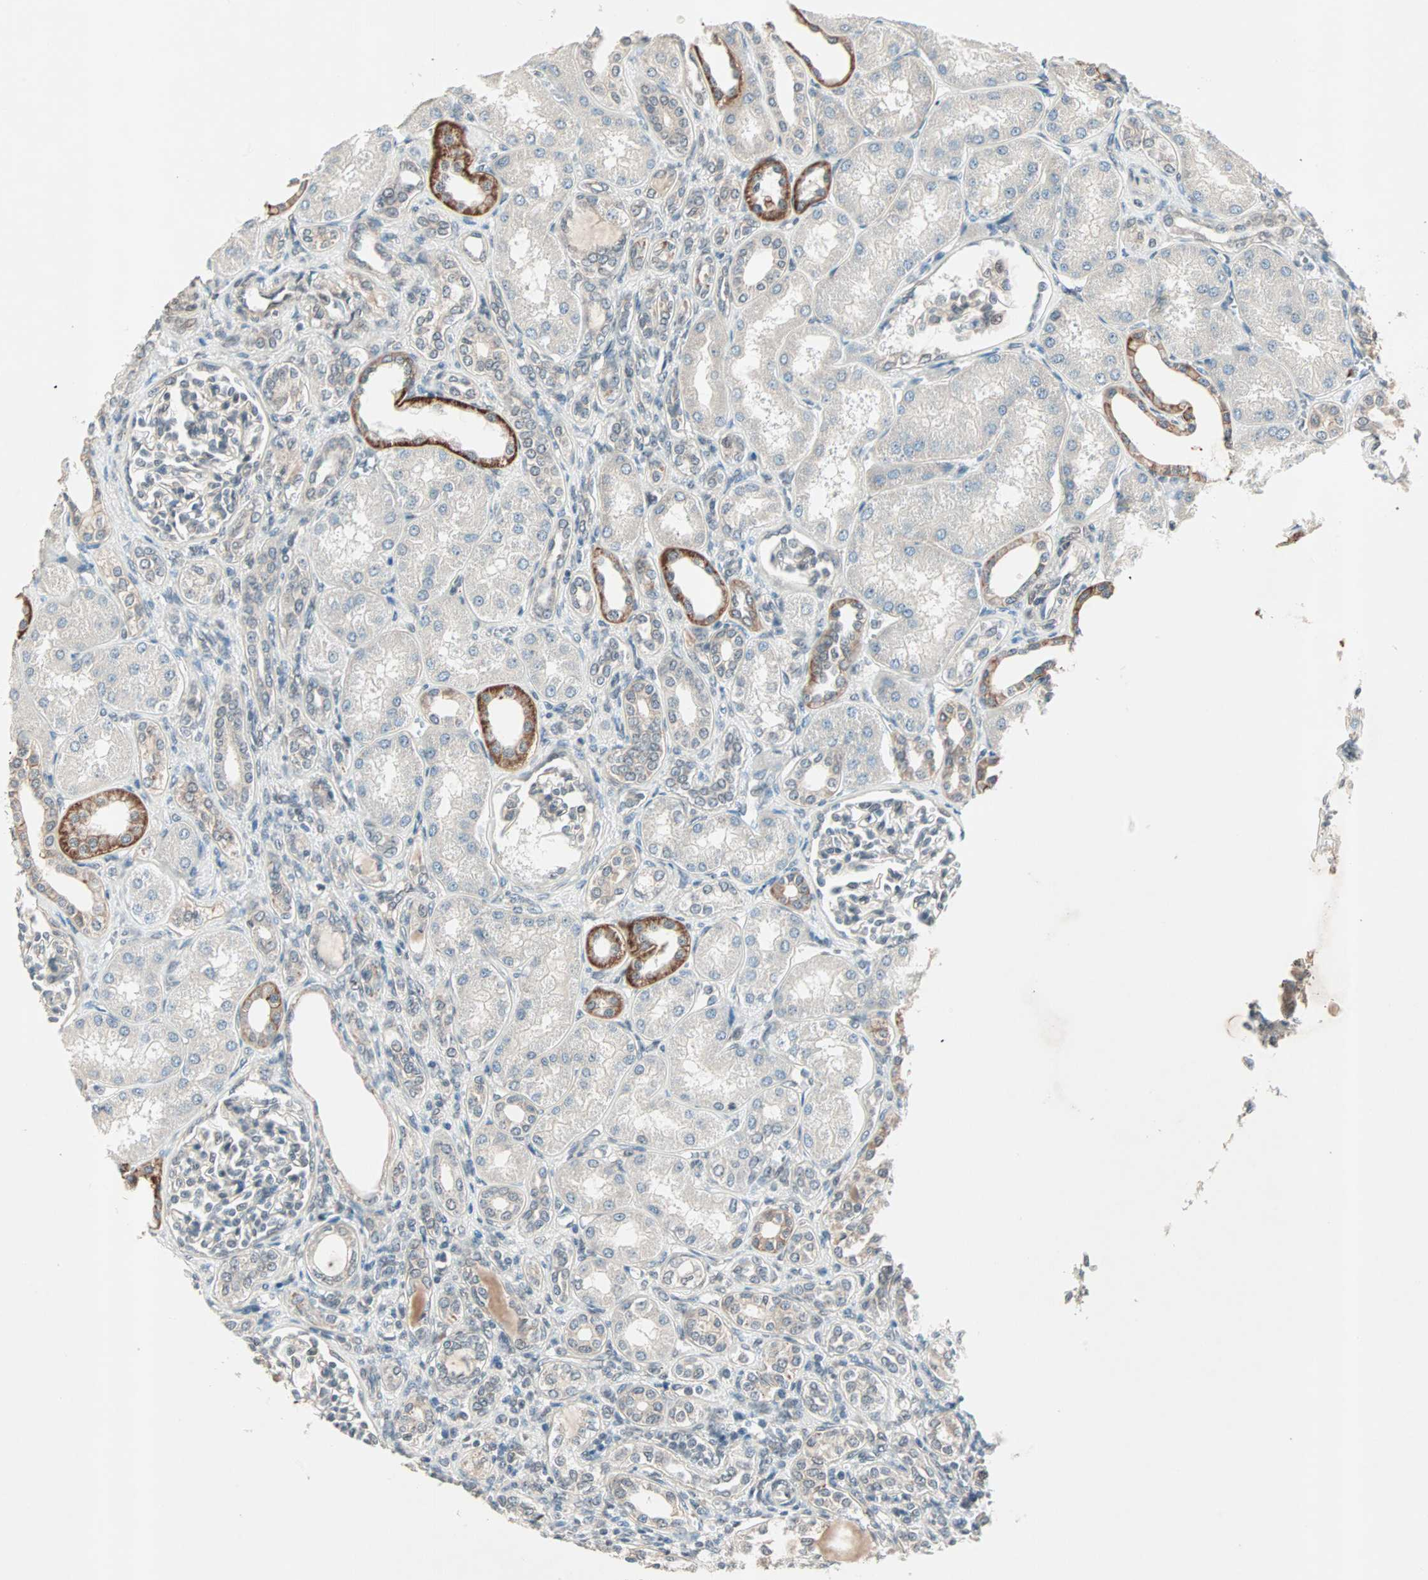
{"staining": {"intensity": "weak", "quantity": "25%-75%", "location": "cytoplasmic/membranous"}, "tissue": "kidney", "cell_type": "Cells in glomeruli", "image_type": "normal", "snomed": [{"axis": "morphology", "description": "Normal tissue, NOS"}, {"axis": "topography", "description": "Kidney"}], "caption": "The immunohistochemical stain highlights weak cytoplasmic/membranous positivity in cells in glomeruli of benign kidney.", "gene": "PGBD1", "patient": {"sex": "male", "age": 7}}